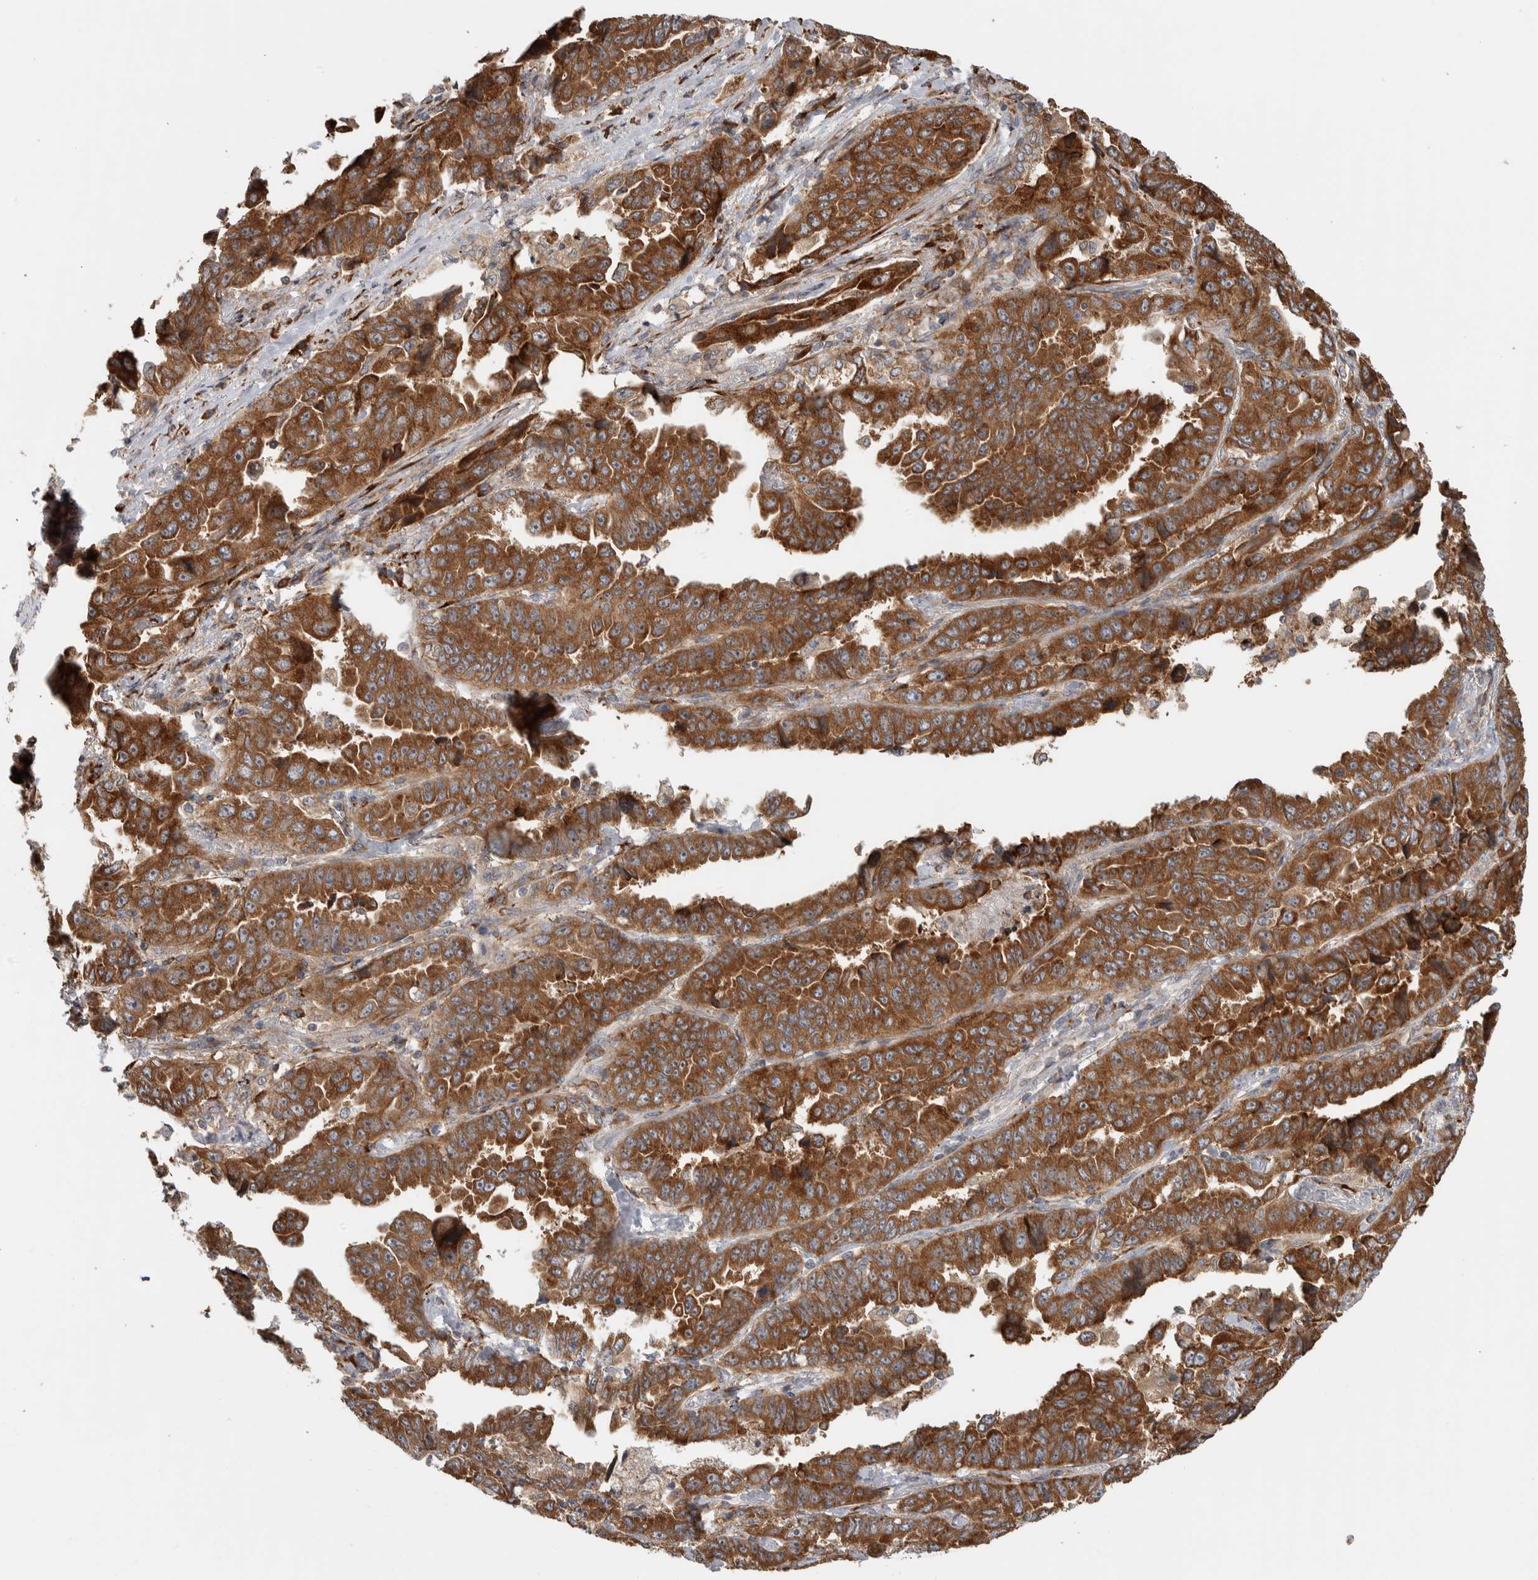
{"staining": {"intensity": "strong", "quantity": ">75%", "location": "cytoplasmic/membranous"}, "tissue": "lung cancer", "cell_type": "Tumor cells", "image_type": "cancer", "snomed": [{"axis": "morphology", "description": "Adenocarcinoma, NOS"}, {"axis": "topography", "description": "Lung"}], "caption": "A photomicrograph of lung adenocarcinoma stained for a protein shows strong cytoplasmic/membranous brown staining in tumor cells.", "gene": "EIF3H", "patient": {"sex": "female", "age": 51}}